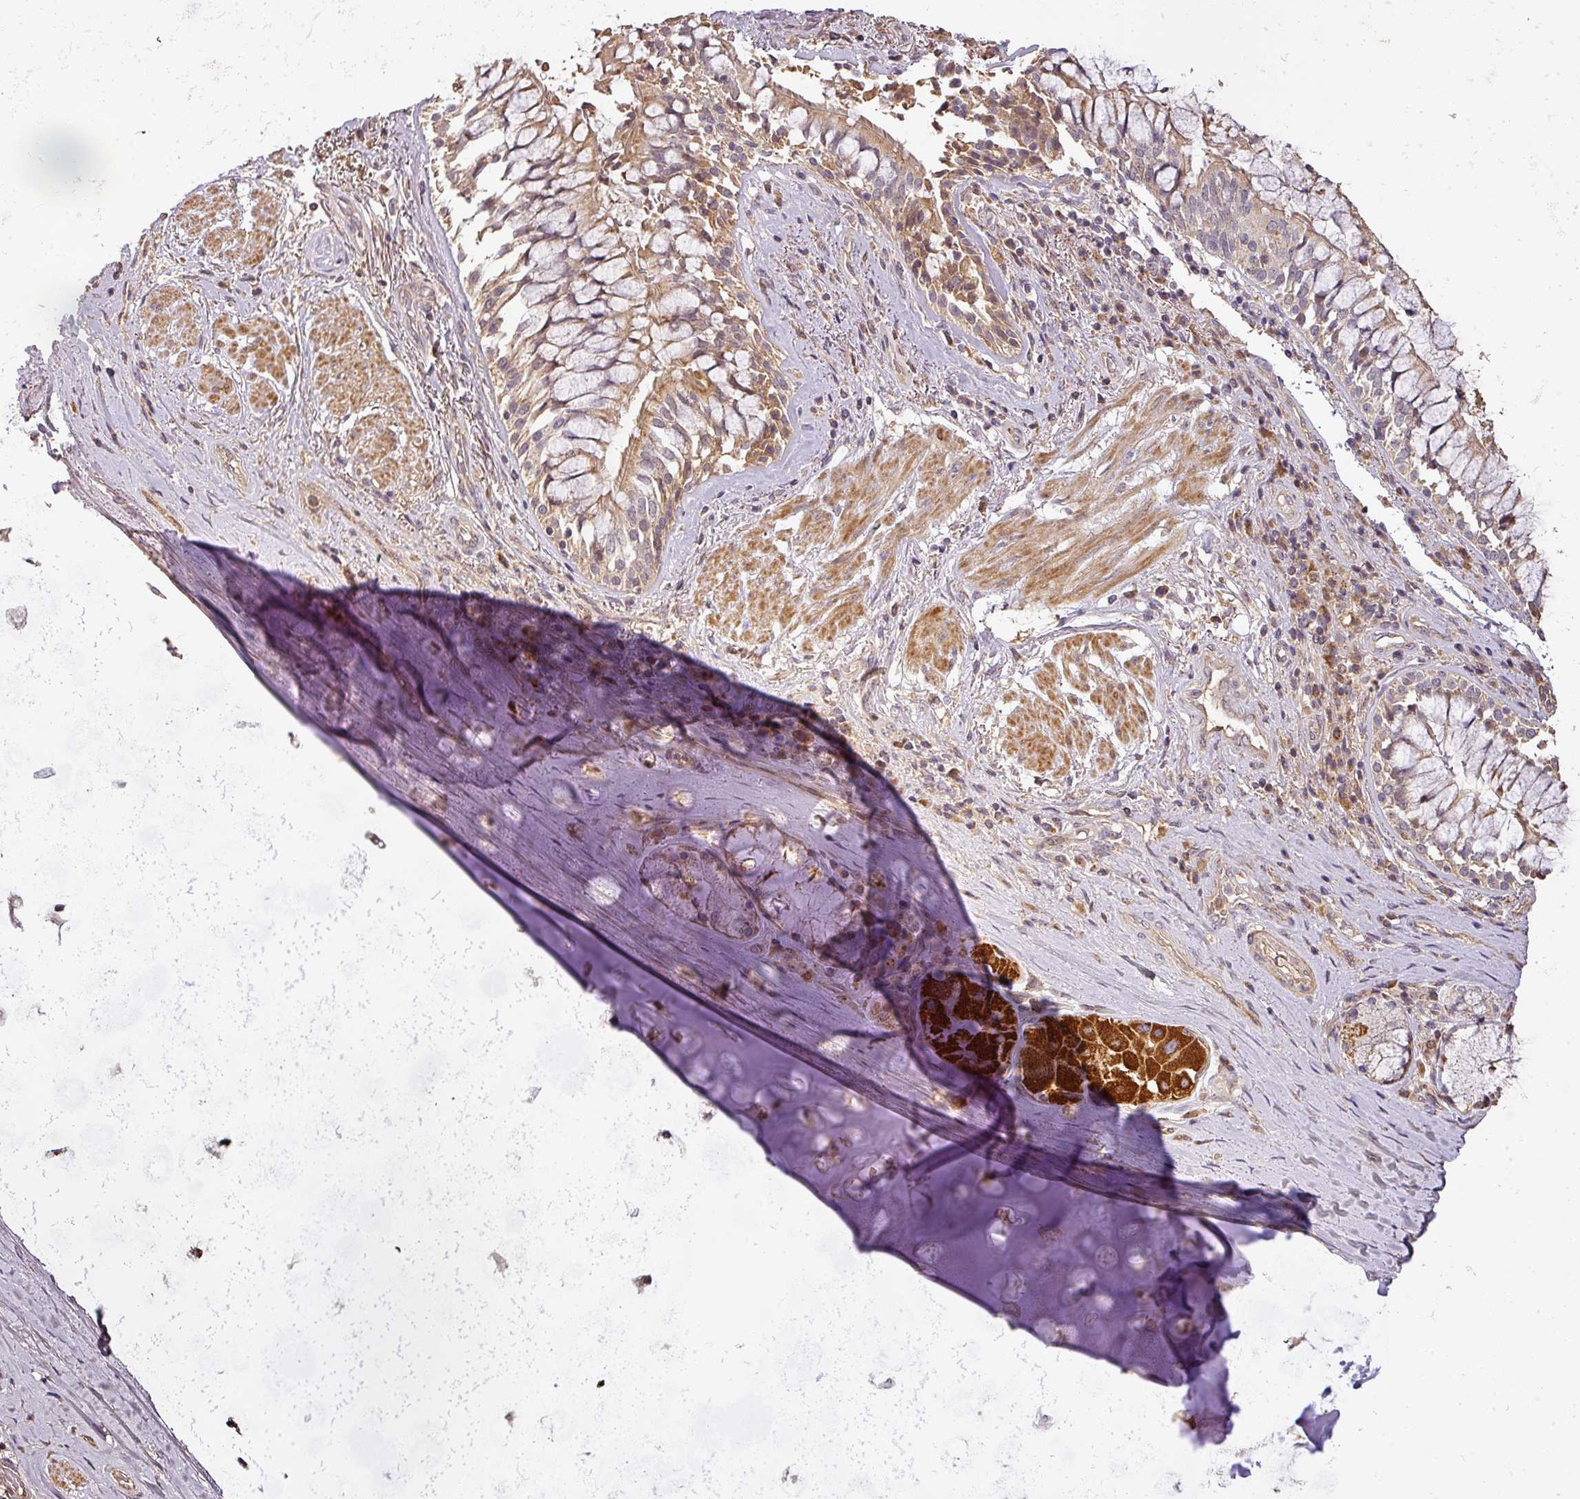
{"staining": {"intensity": "weak", "quantity": ">75%", "location": "cytoplasmic/membranous"}, "tissue": "adipose tissue", "cell_type": "Adipocytes", "image_type": "normal", "snomed": [{"axis": "morphology", "description": "Normal tissue, NOS"}, {"axis": "morphology", "description": "Squamous cell carcinoma, NOS"}, {"axis": "topography", "description": "Bronchus"}, {"axis": "topography", "description": "Lung"}], "caption": "Immunohistochemical staining of unremarkable adipose tissue displays low levels of weak cytoplasmic/membranous staining in about >75% of adipocytes. (DAB IHC, brown staining for protein, blue staining for nuclei).", "gene": "BPIFB3", "patient": {"sex": "male", "age": 64}}